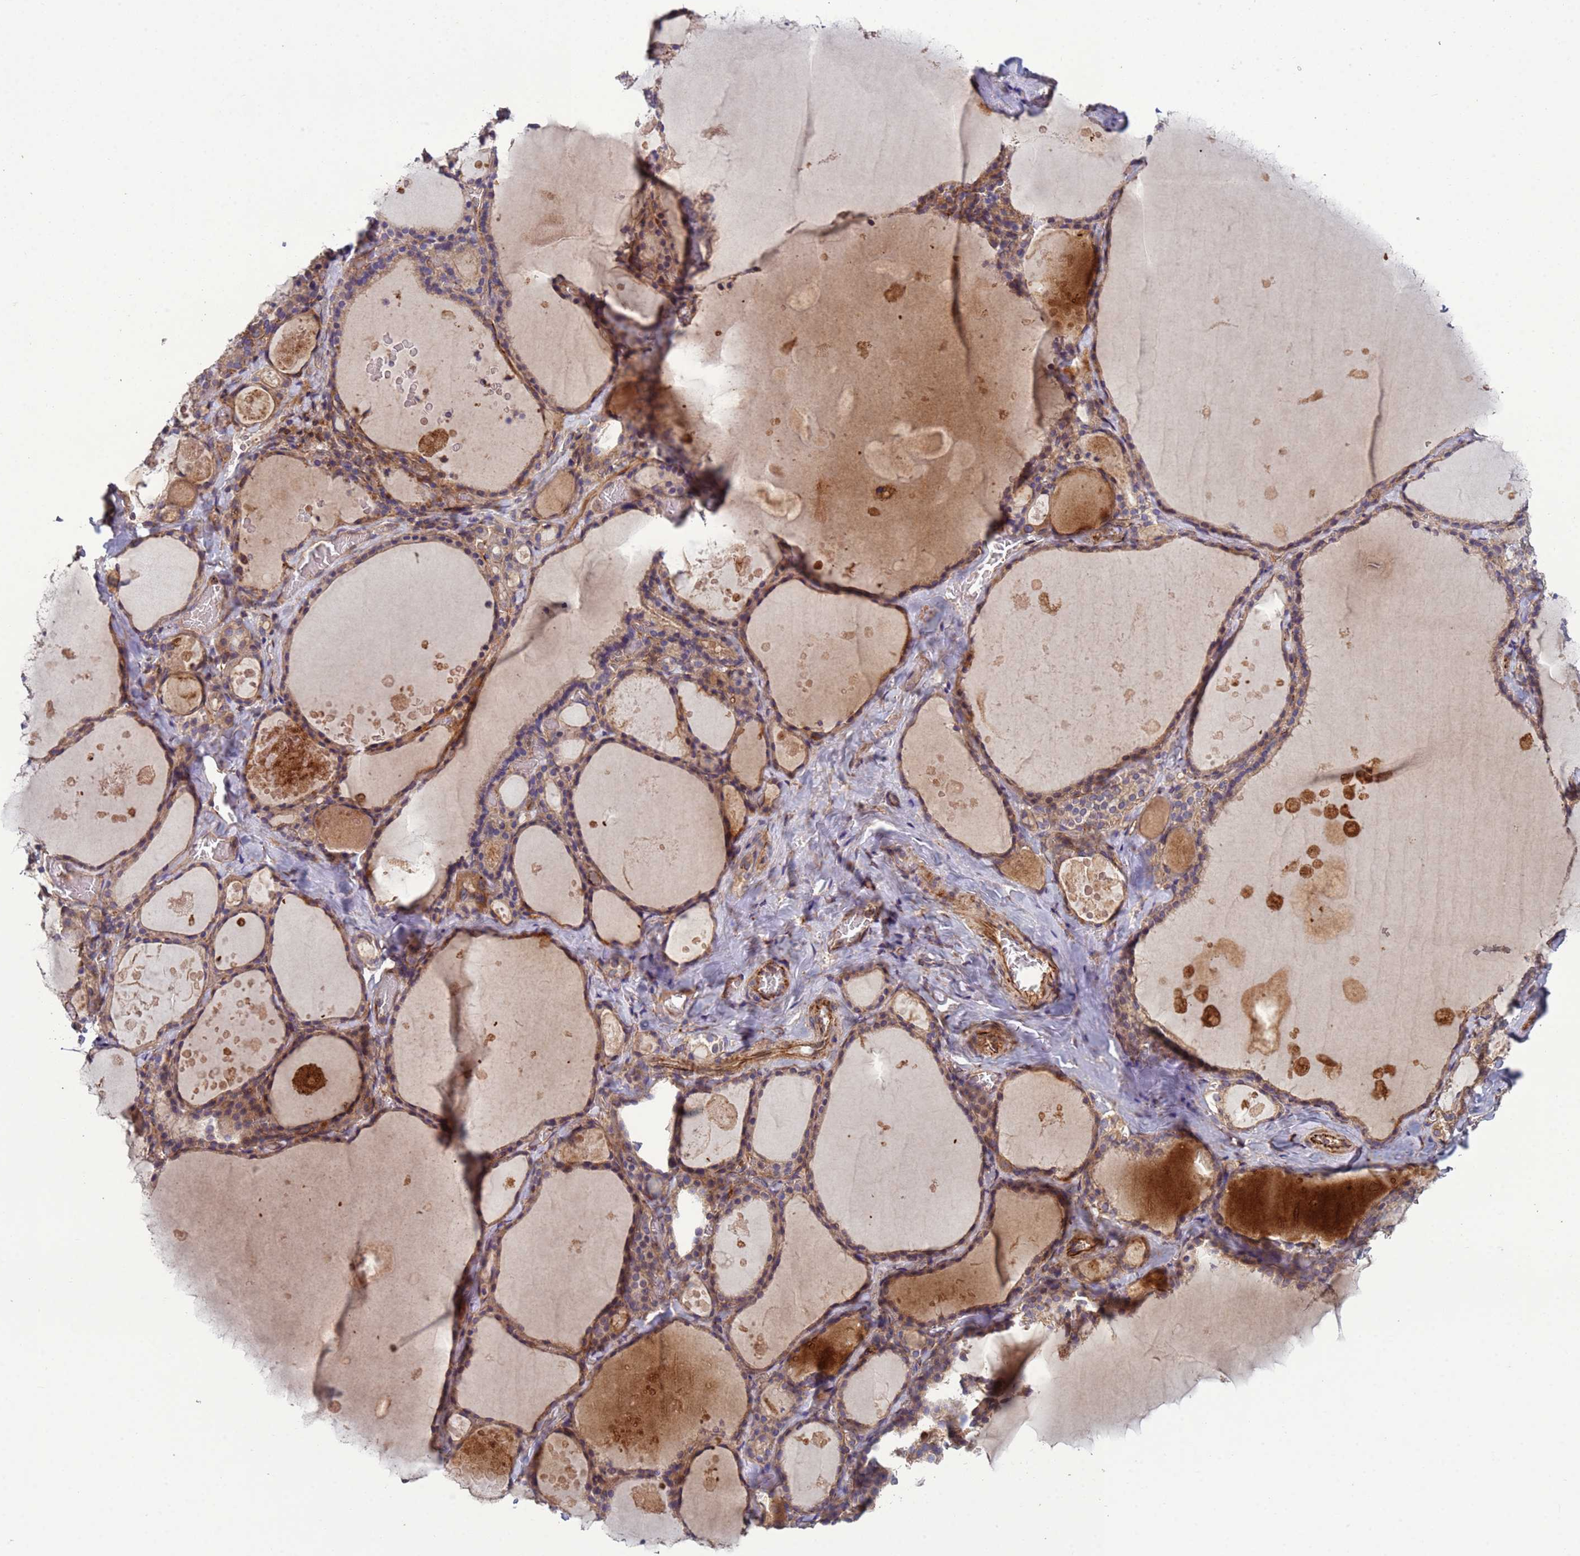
{"staining": {"intensity": "moderate", "quantity": ">75%", "location": "cytoplasmic/membranous"}, "tissue": "thyroid gland", "cell_type": "Glandular cells", "image_type": "normal", "snomed": [{"axis": "morphology", "description": "Normal tissue, NOS"}, {"axis": "topography", "description": "Thyroid gland"}], "caption": "Thyroid gland stained with a brown dye reveals moderate cytoplasmic/membranous positive positivity in approximately >75% of glandular cells.", "gene": "RAB10", "patient": {"sex": "male", "age": 56}}